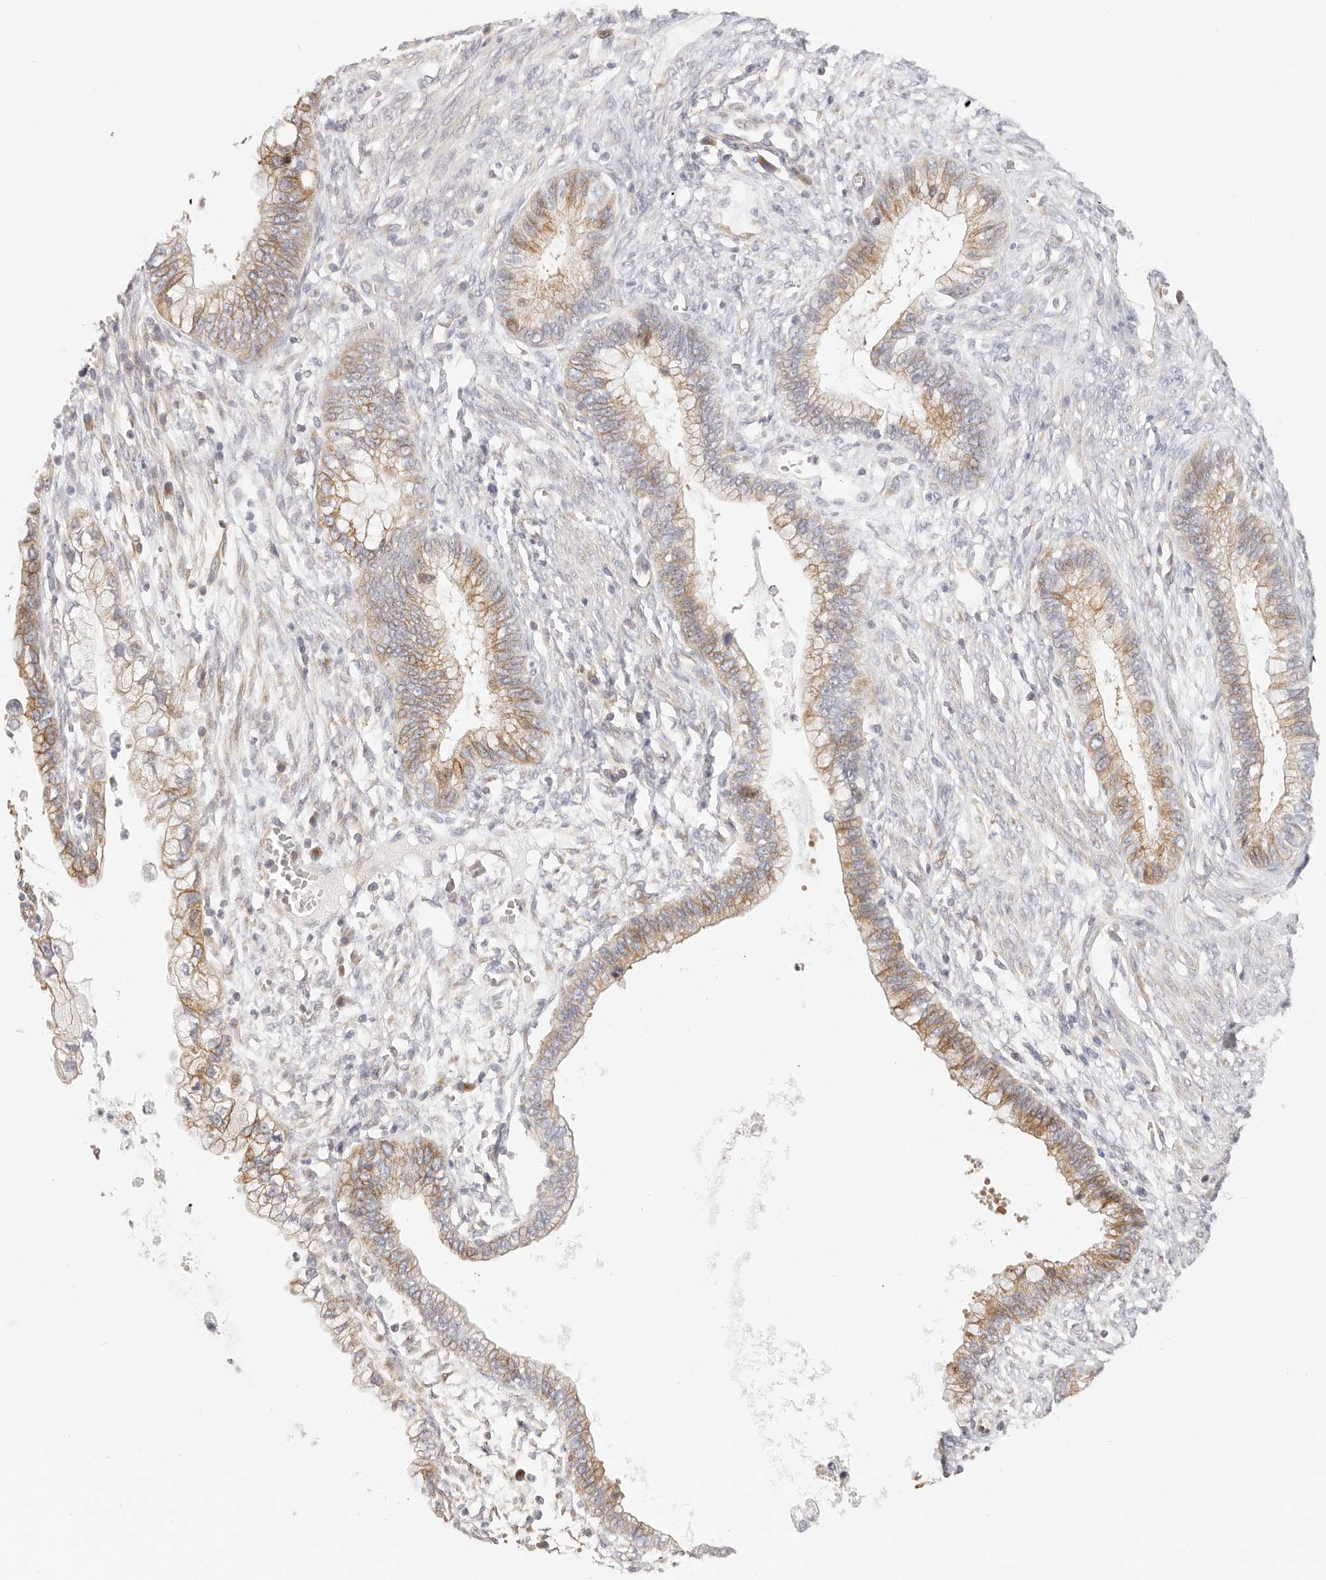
{"staining": {"intensity": "moderate", "quantity": "25%-75%", "location": "cytoplasmic/membranous"}, "tissue": "cervical cancer", "cell_type": "Tumor cells", "image_type": "cancer", "snomed": [{"axis": "morphology", "description": "Adenocarcinoma, NOS"}, {"axis": "topography", "description": "Cervix"}], "caption": "Tumor cells exhibit moderate cytoplasmic/membranous expression in approximately 25%-75% of cells in cervical cancer. The protein of interest is stained brown, and the nuclei are stained in blue (DAB (3,3'-diaminobenzidine) IHC with brightfield microscopy, high magnification).", "gene": "DTNBP1", "patient": {"sex": "female", "age": 44}}